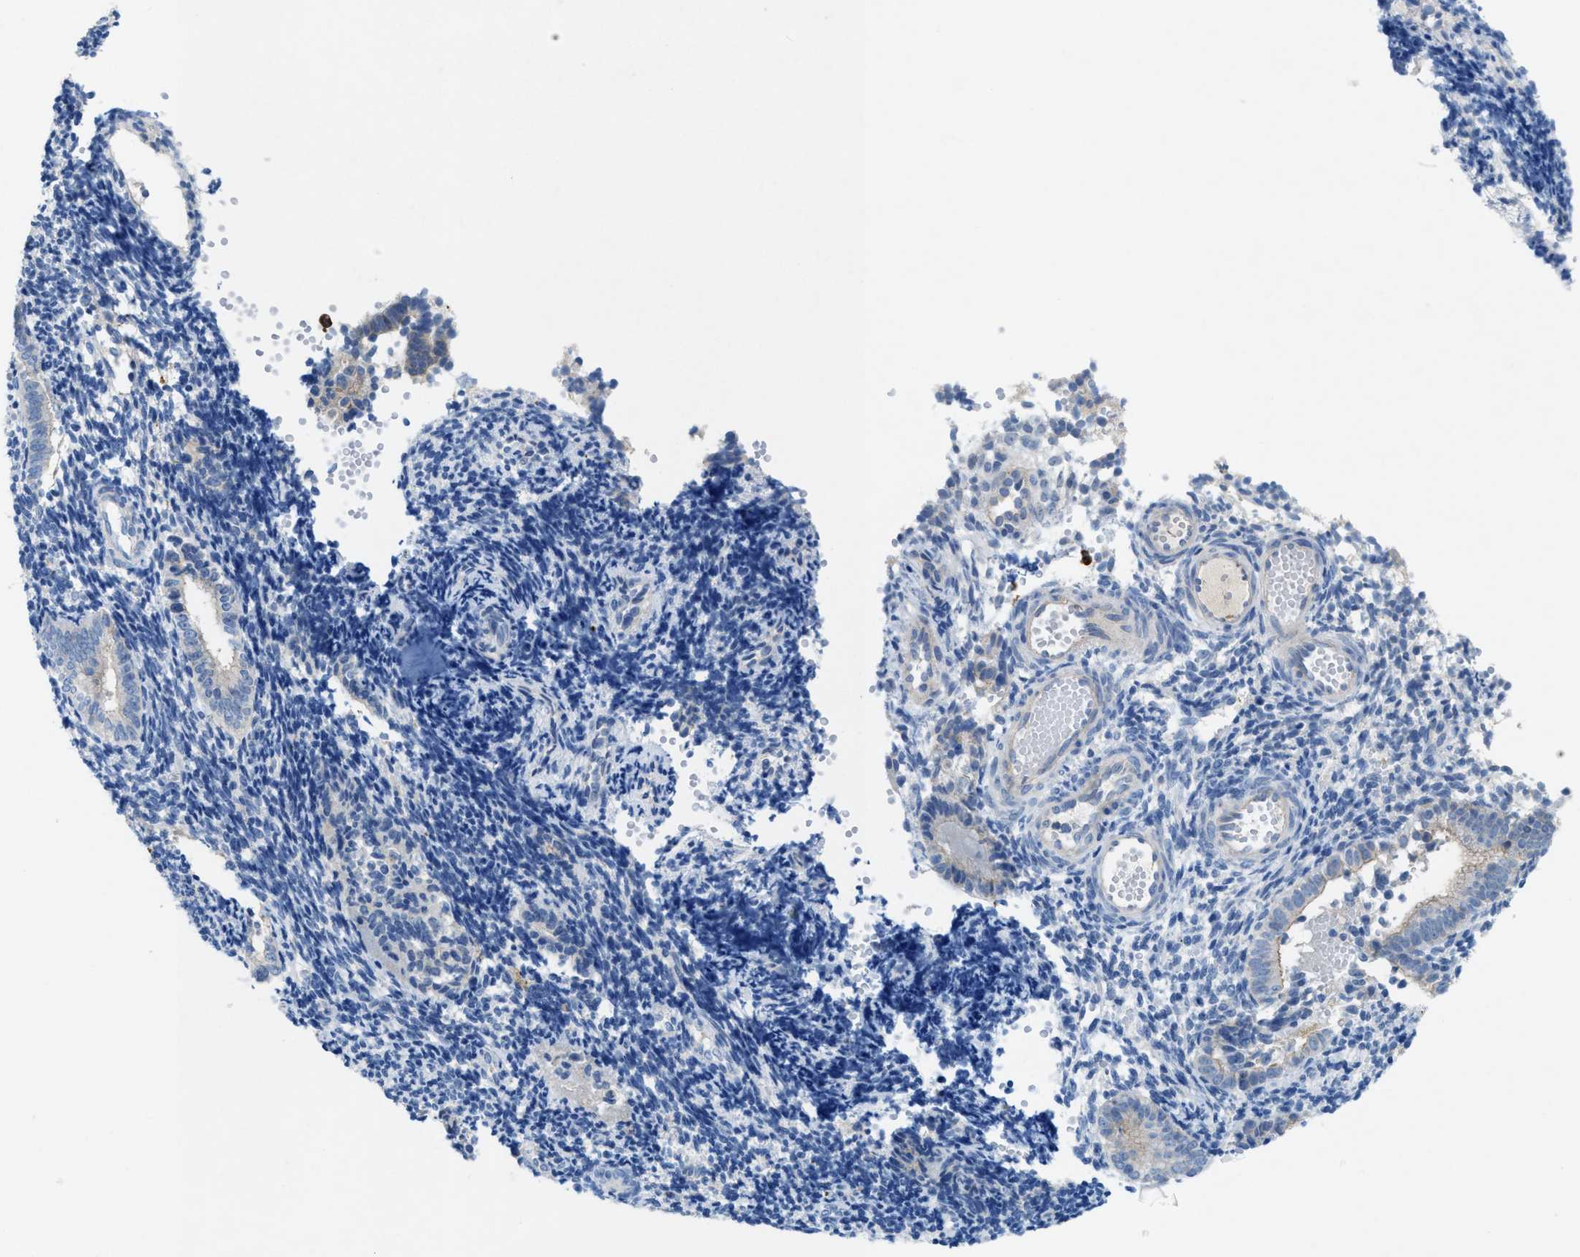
{"staining": {"intensity": "negative", "quantity": "none", "location": "none"}, "tissue": "endometrium", "cell_type": "Cells in endometrial stroma", "image_type": "normal", "snomed": [{"axis": "morphology", "description": "Normal tissue, NOS"}, {"axis": "topography", "description": "Uterus"}, {"axis": "topography", "description": "Endometrium"}], "caption": "Endometrium stained for a protein using immunohistochemistry (IHC) demonstrates no positivity cells in endometrial stroma.", "gene": "CKLF", "patient": {"sex": "female", "age": 33}}